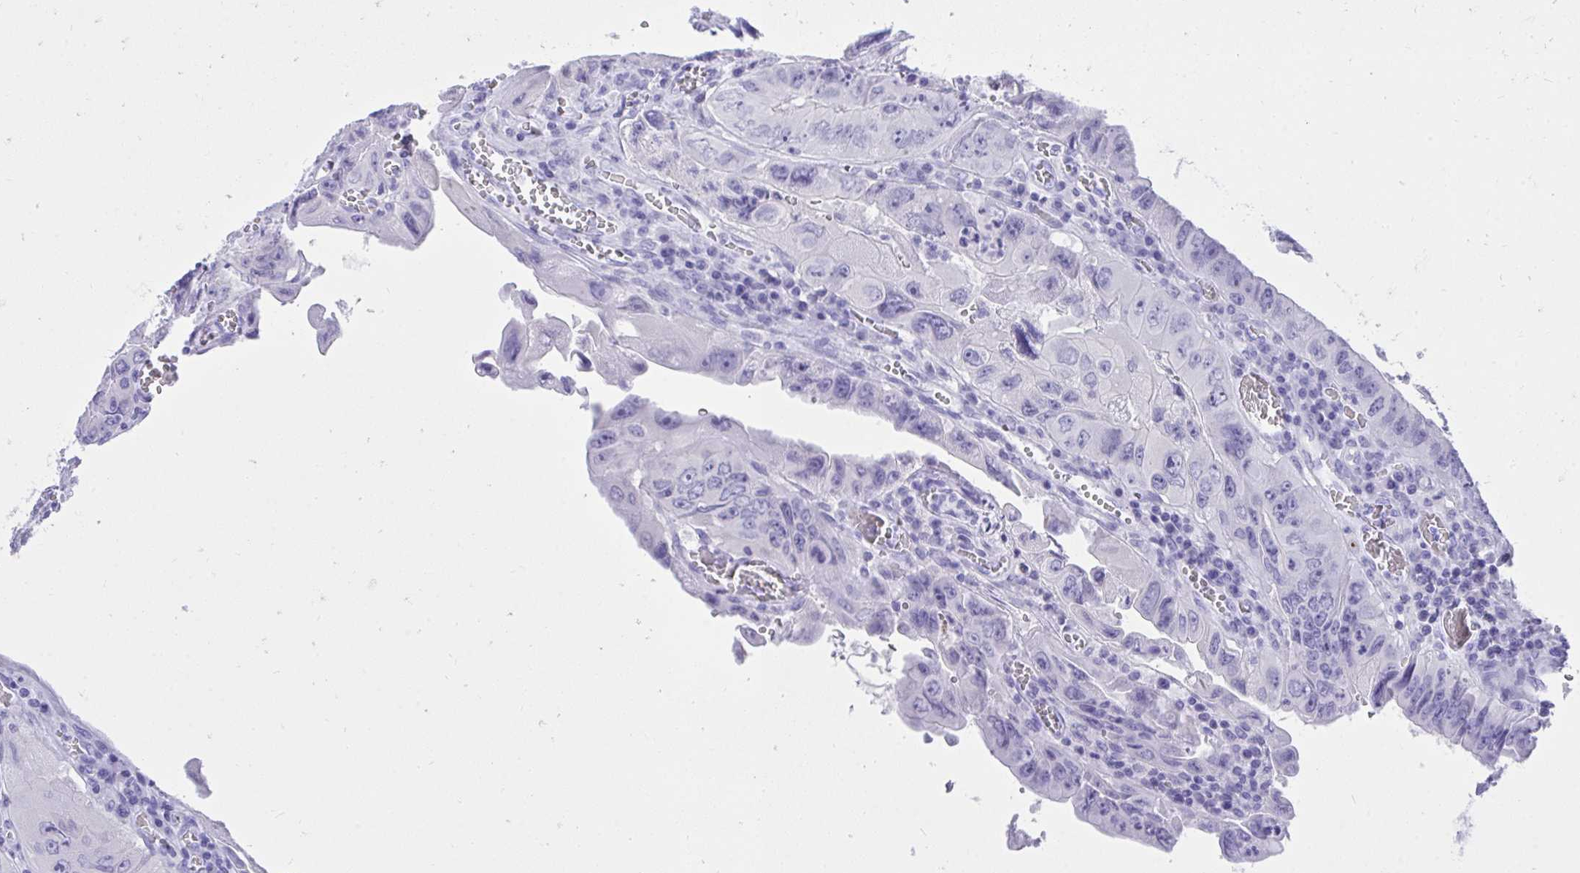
{"staining": {"intensity": "negative", "quantity": "none", "location": "none"}, "tissue": "colorectal cancer", "cell_type": "Tumor cells", "image_type": "cancer", "snomed": [{"axis": "morphology", "description": "Adenocarcinoma, NOS"}, {"axis": "topography", "description": "Colon"}], "caption": "Colorectal adenocarcinoma was stained to show a protein in brown. There is no significant staining in tumor cells.", "gene": "KCNN4", "patient": {"sex": "female", "age": 84}}